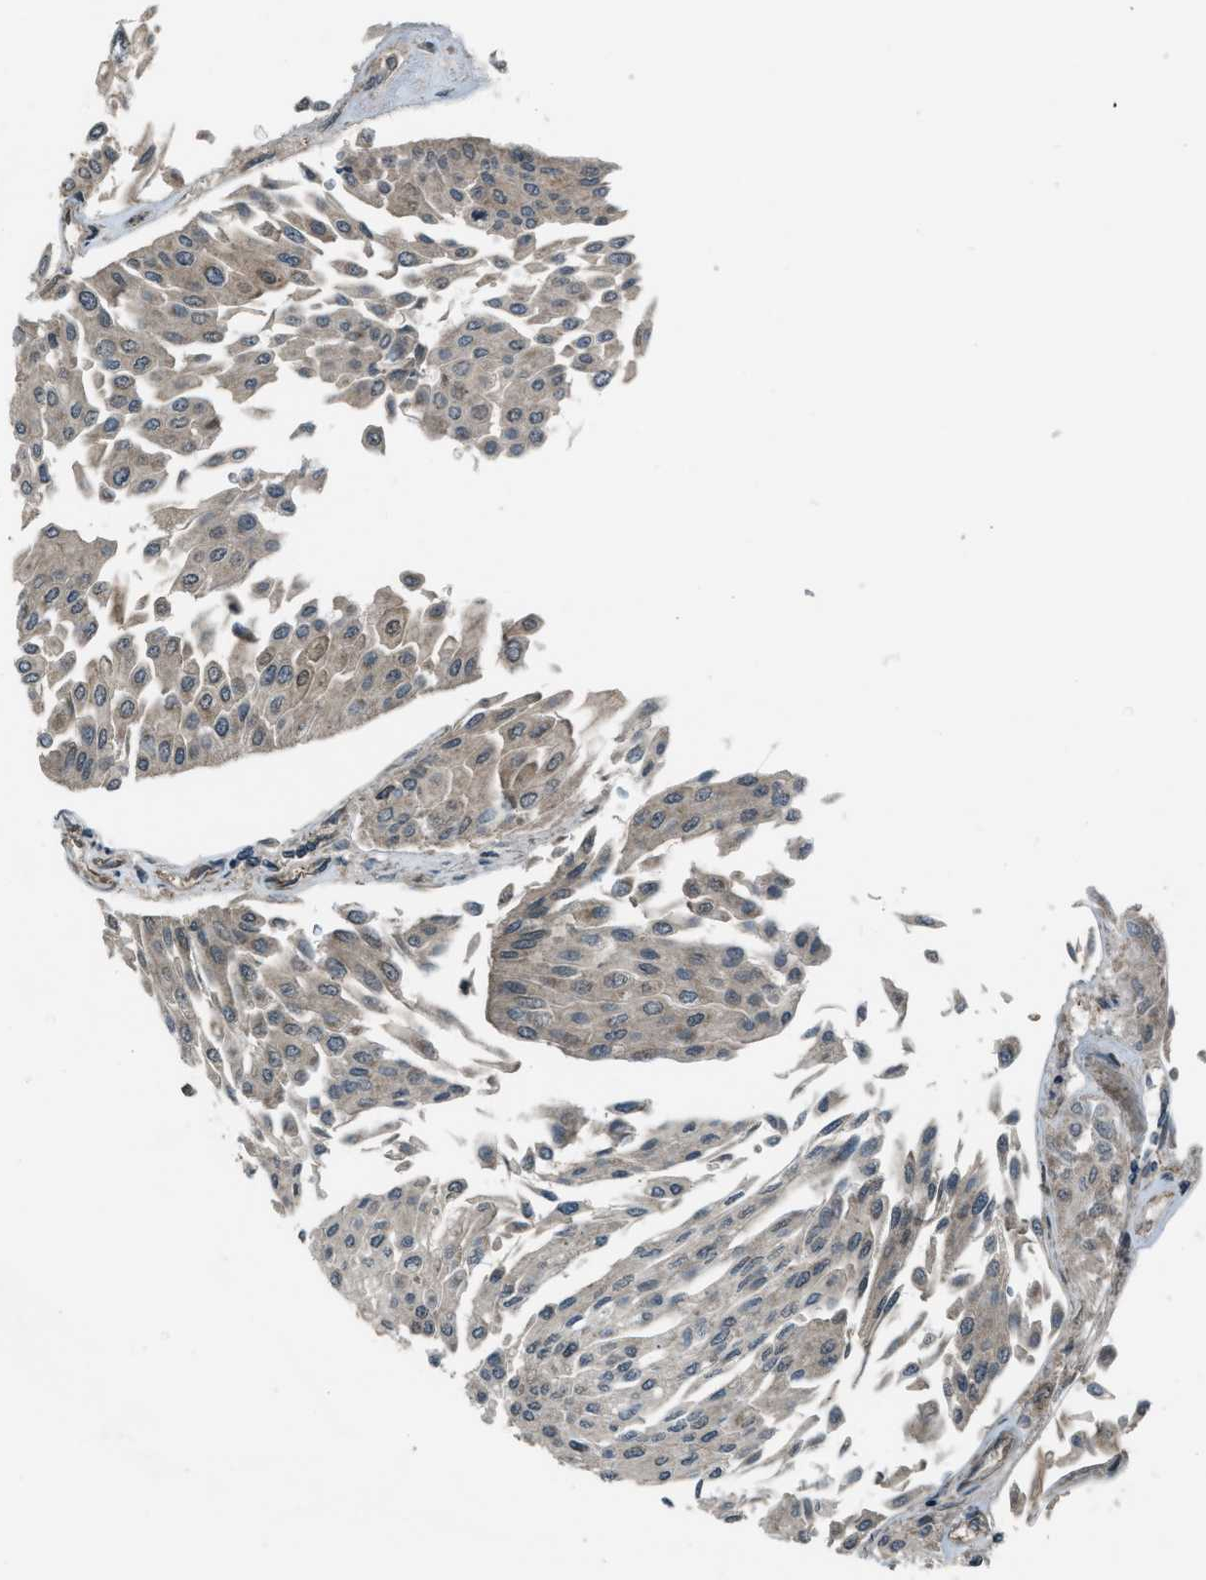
{"staining": {"intensity": "weak", "quantity": "25%-75%", "location": "cytoplasmic/membranous"}, "tissue": "urothelial cancer", "cell_type": "Tumor cells", "image_type": "cancer", "snomed": [{"axis": "morphology", "description": "Urothelial carcinoma, Low grade"}, {"axis": "topography", "description": "Urinary bladder"}], "caption": "This micrograph shows IHC staining of human low-grade urothelial carcinoma, with low weak cytoplasmic/membranous expression in about 25%-75% of tumor cells.", "gene": "ASAP2", "patient": {"sex": "male", "age": 67}}